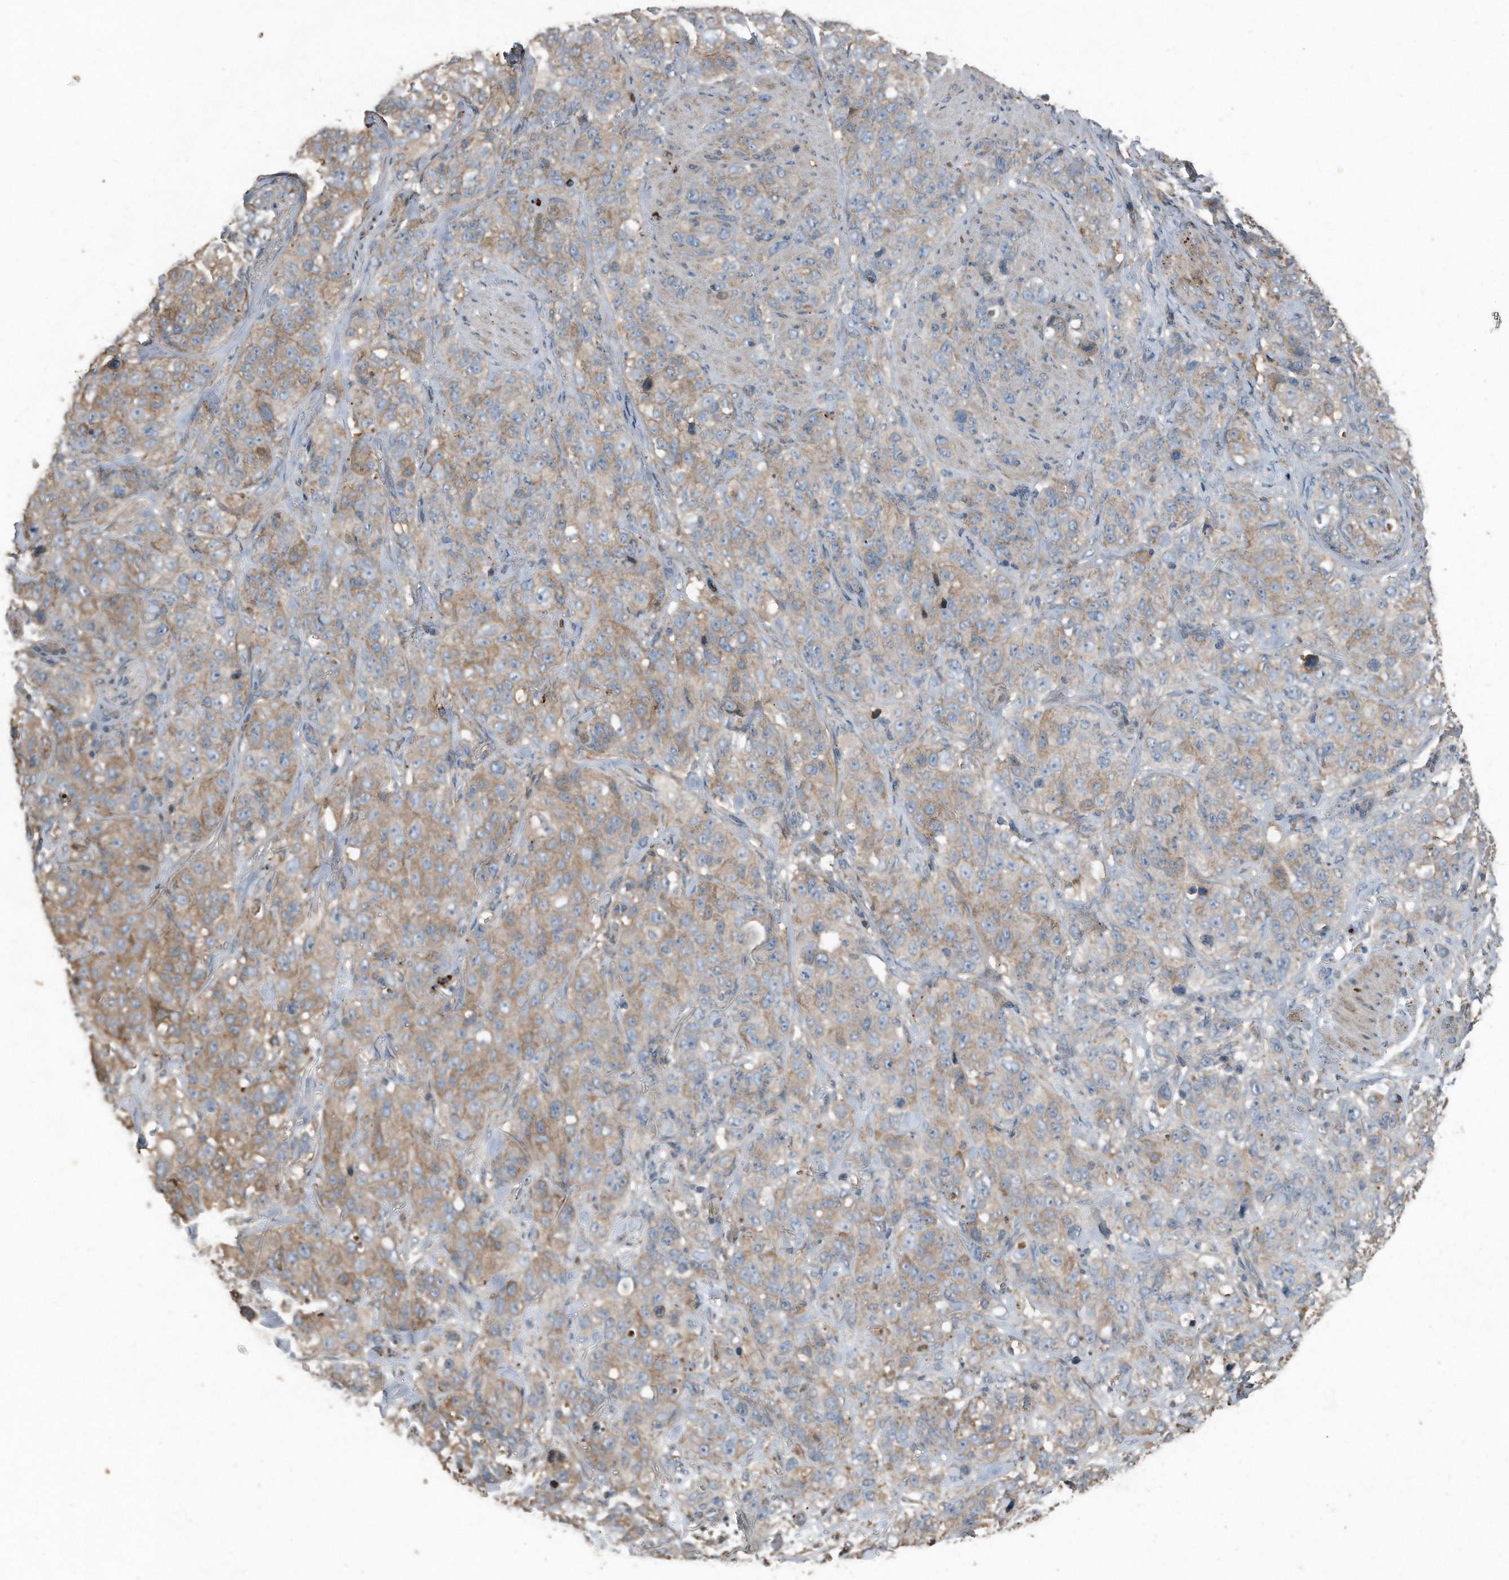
{"staining": {"intensity": "moderate", "quantity": ">75%", "location": "cytoplasmic/membranous"}, "tissue": "stomach cancer", "cell_type": "Tumor cells", "image_type": "cancer", "snomed": [{"axis": "morphology", "description": "Adenocarcinoma, NOS"}, {"axis": "topography", "description": "Stomach"}], "caption": "Immunohistochemical staining of adenocarcinoma (stomach) shows medium levels of moderate cytoplasmic/membranous positivity in about >75% of tumor cells.", "gene": "C9", "patient": {"sex": "male", "age": 48}}